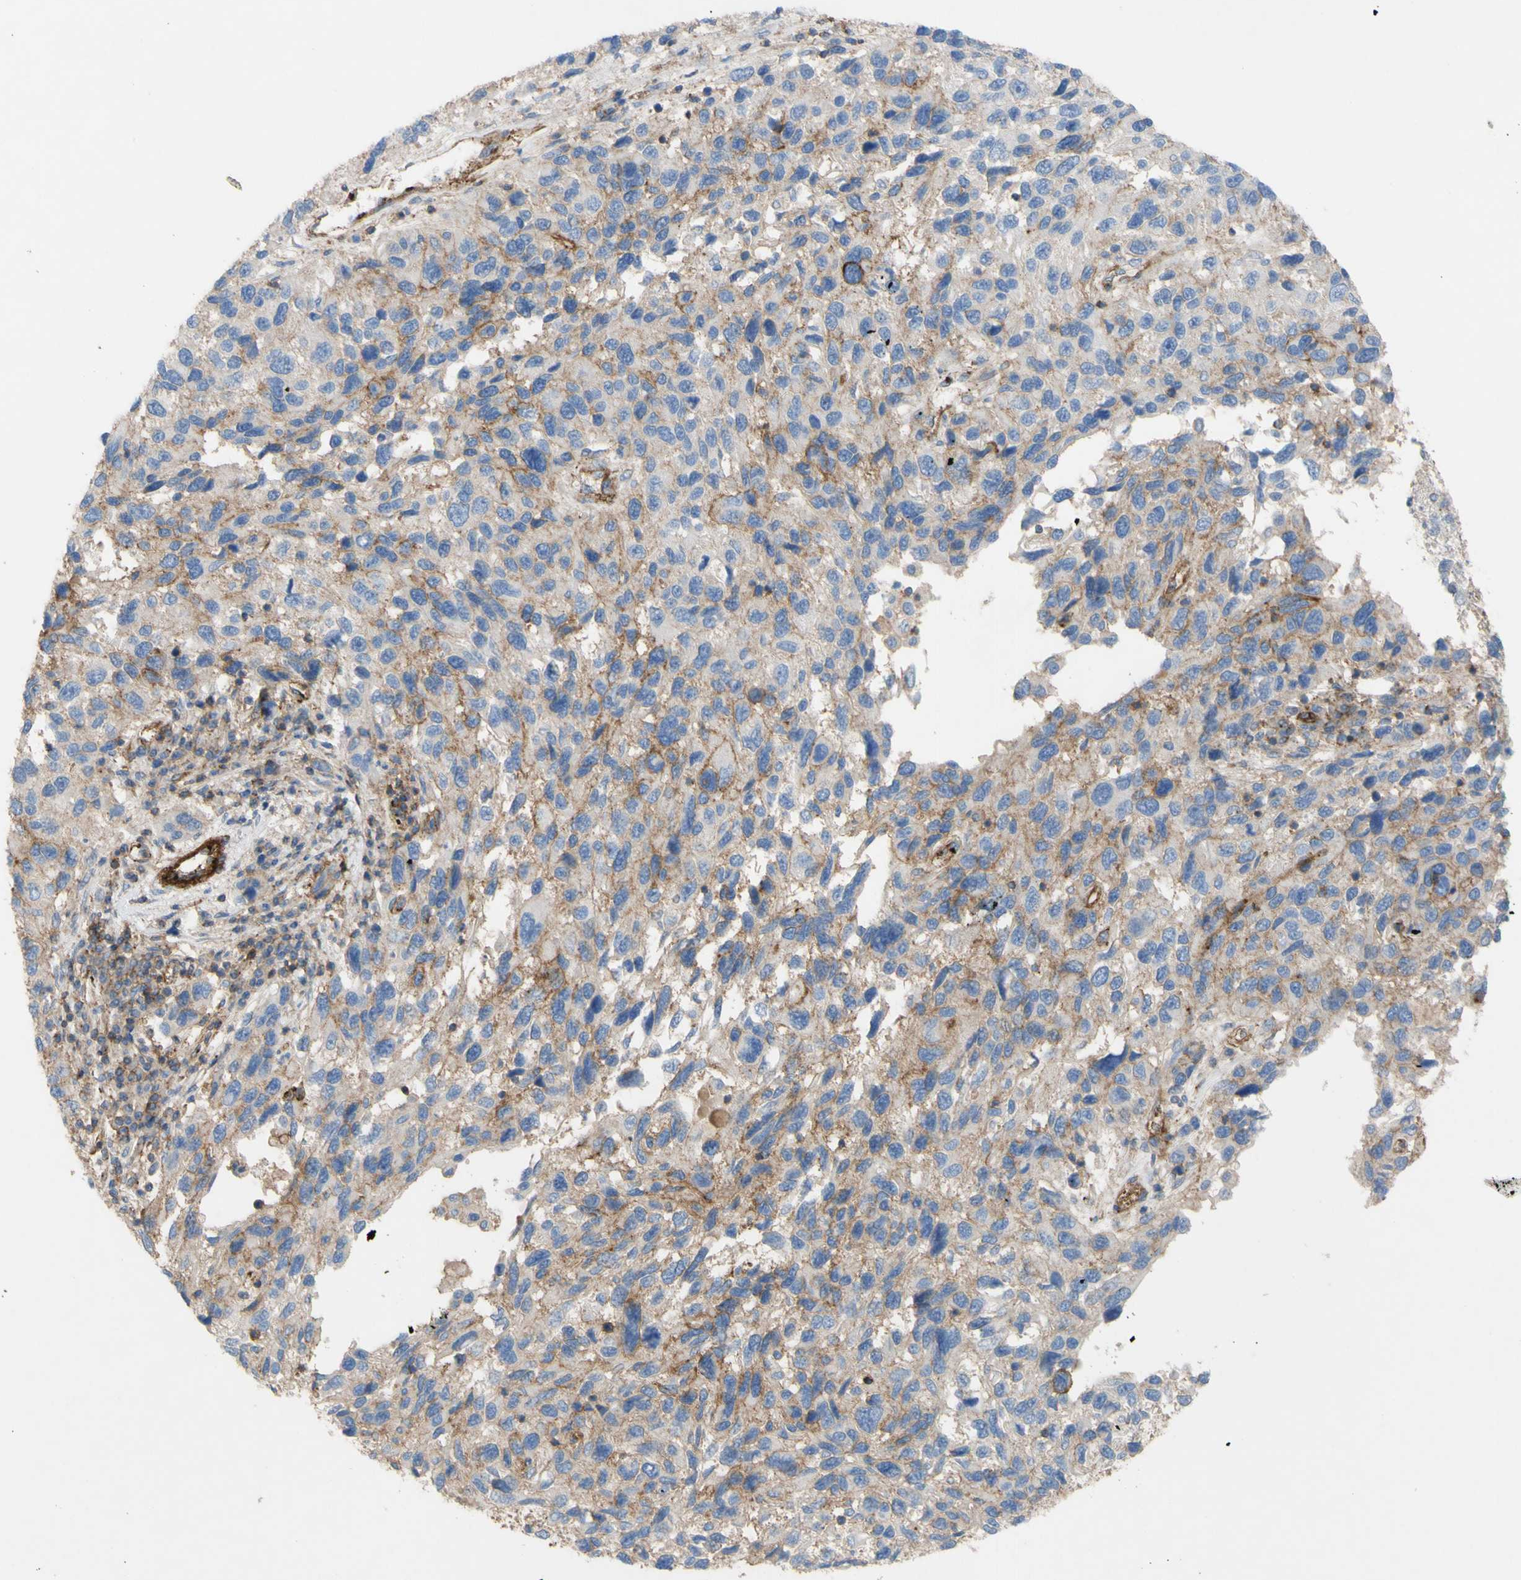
{"staining": {"intensity": "weak", "quantity": ">75%", "location": "cytoplasmic/membranous"}, "tissue": "melanoma", "cell_type": "Tumor cells", "image_type": "cancer", "snomed": [{"axis": "morphology", "description": "Malignant melanoma, NOS"}, {"axis": "topography", "description": "Skin"}], "caption": "Protein expression analysis of malignant melanoma displays weak cytoplasmic/membranous staining in approximately >75% of tumor cells. (brown staining indicates protein expression, while blue staining denotes nuclei).", "gene": "ATP2A3", "patient": {"sex": "male", "age": 53}}